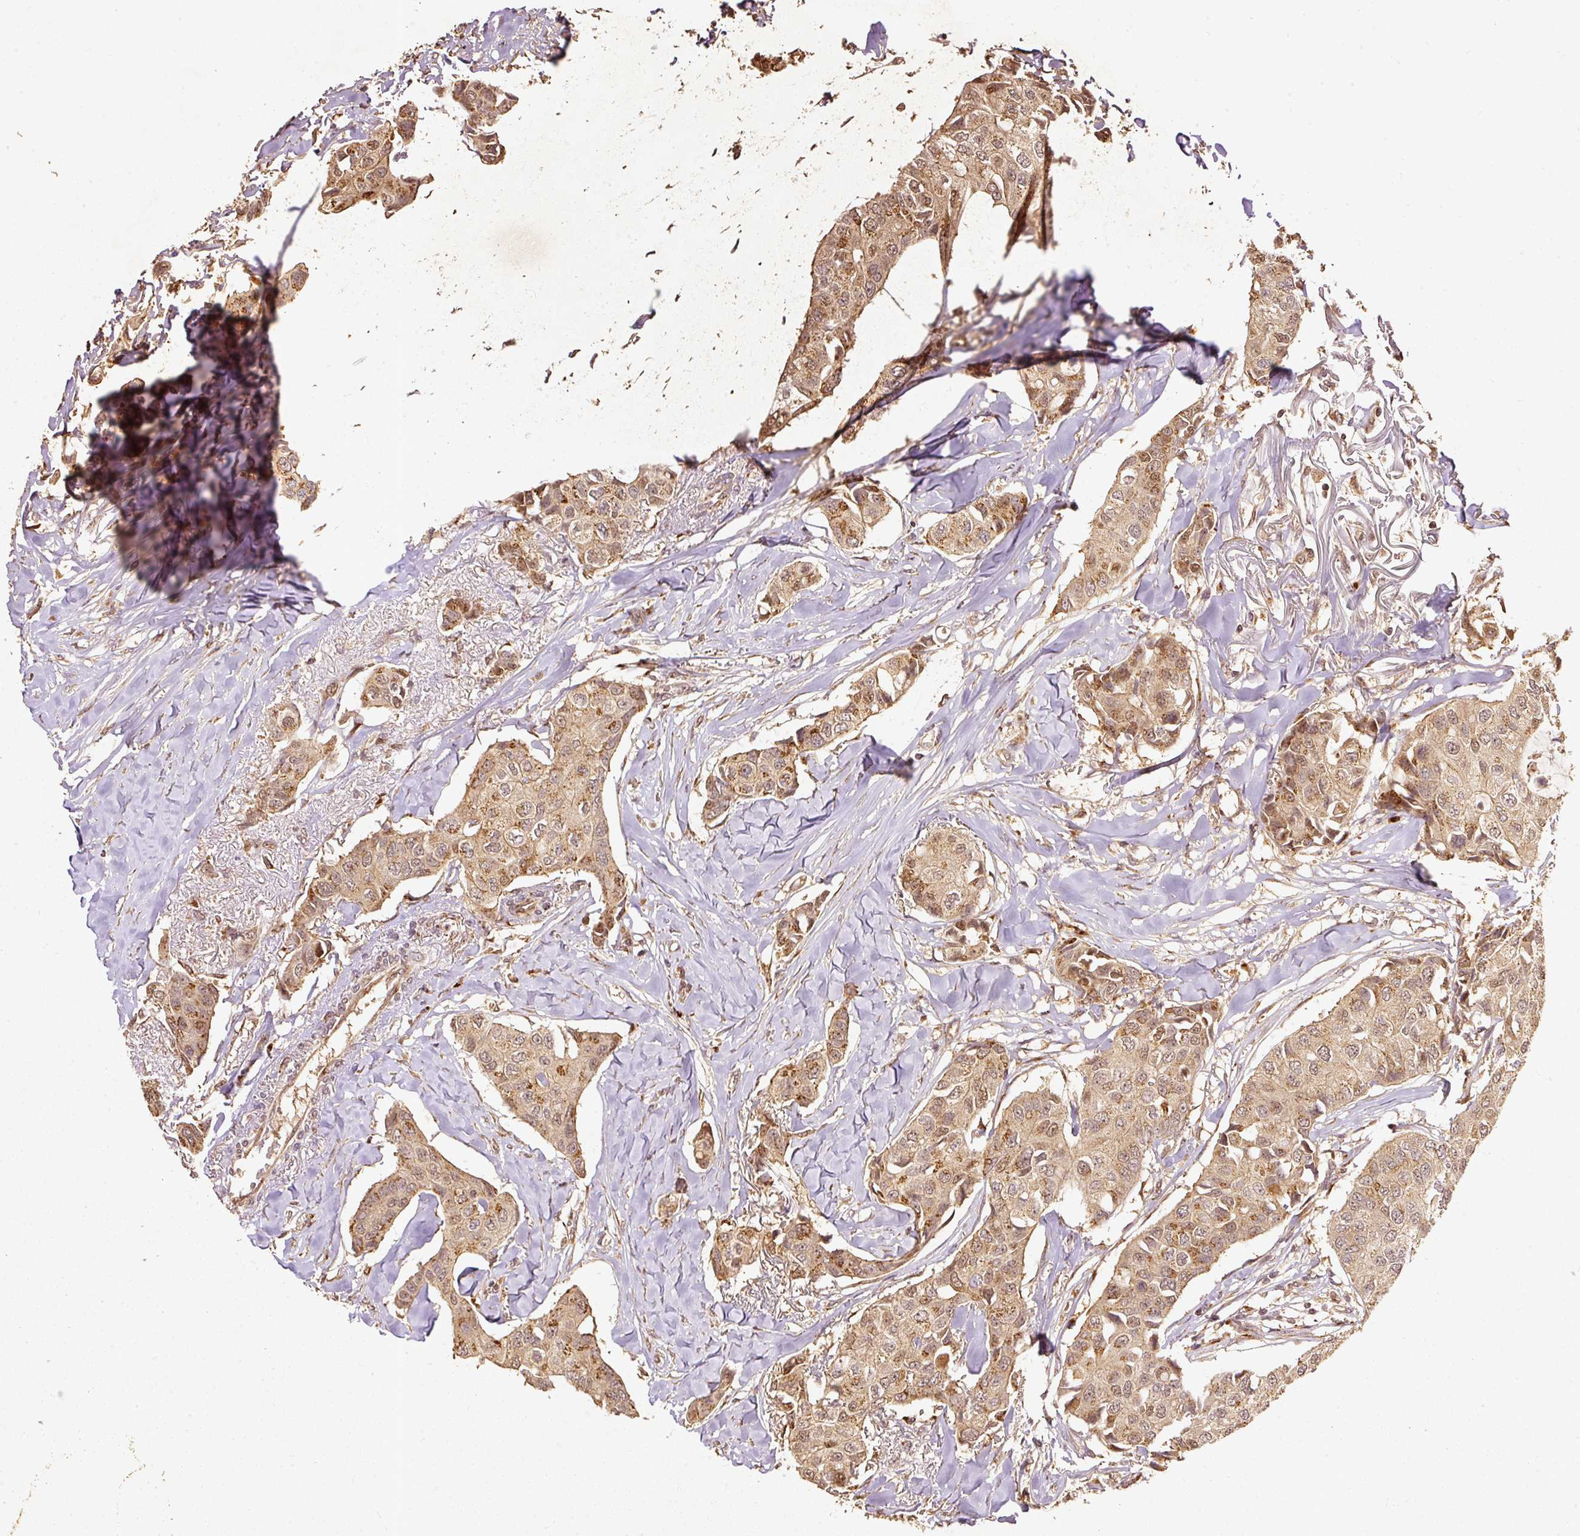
{"staining": {"intensity": "strong", "quantity": ">75%", "location": "cytoplasmic/membranous"}, "tissue": "breast cancer", "cell_type": "Tumor cells", "image_type": "cancer", "snomed": [{"axis": "morphology", "description": "Duct carcinoma"}, {"axis": "topography", "description": "Breast"}], "caption": "Invasive ductal carcinoma (breast) was stained to show a protein in brown. There is high levels of strong cytoplasmic/membranous staining in approximately >75% of tumor cells.", "gene": "FUT8", "patient": {"sex": "female", "age": 80}}